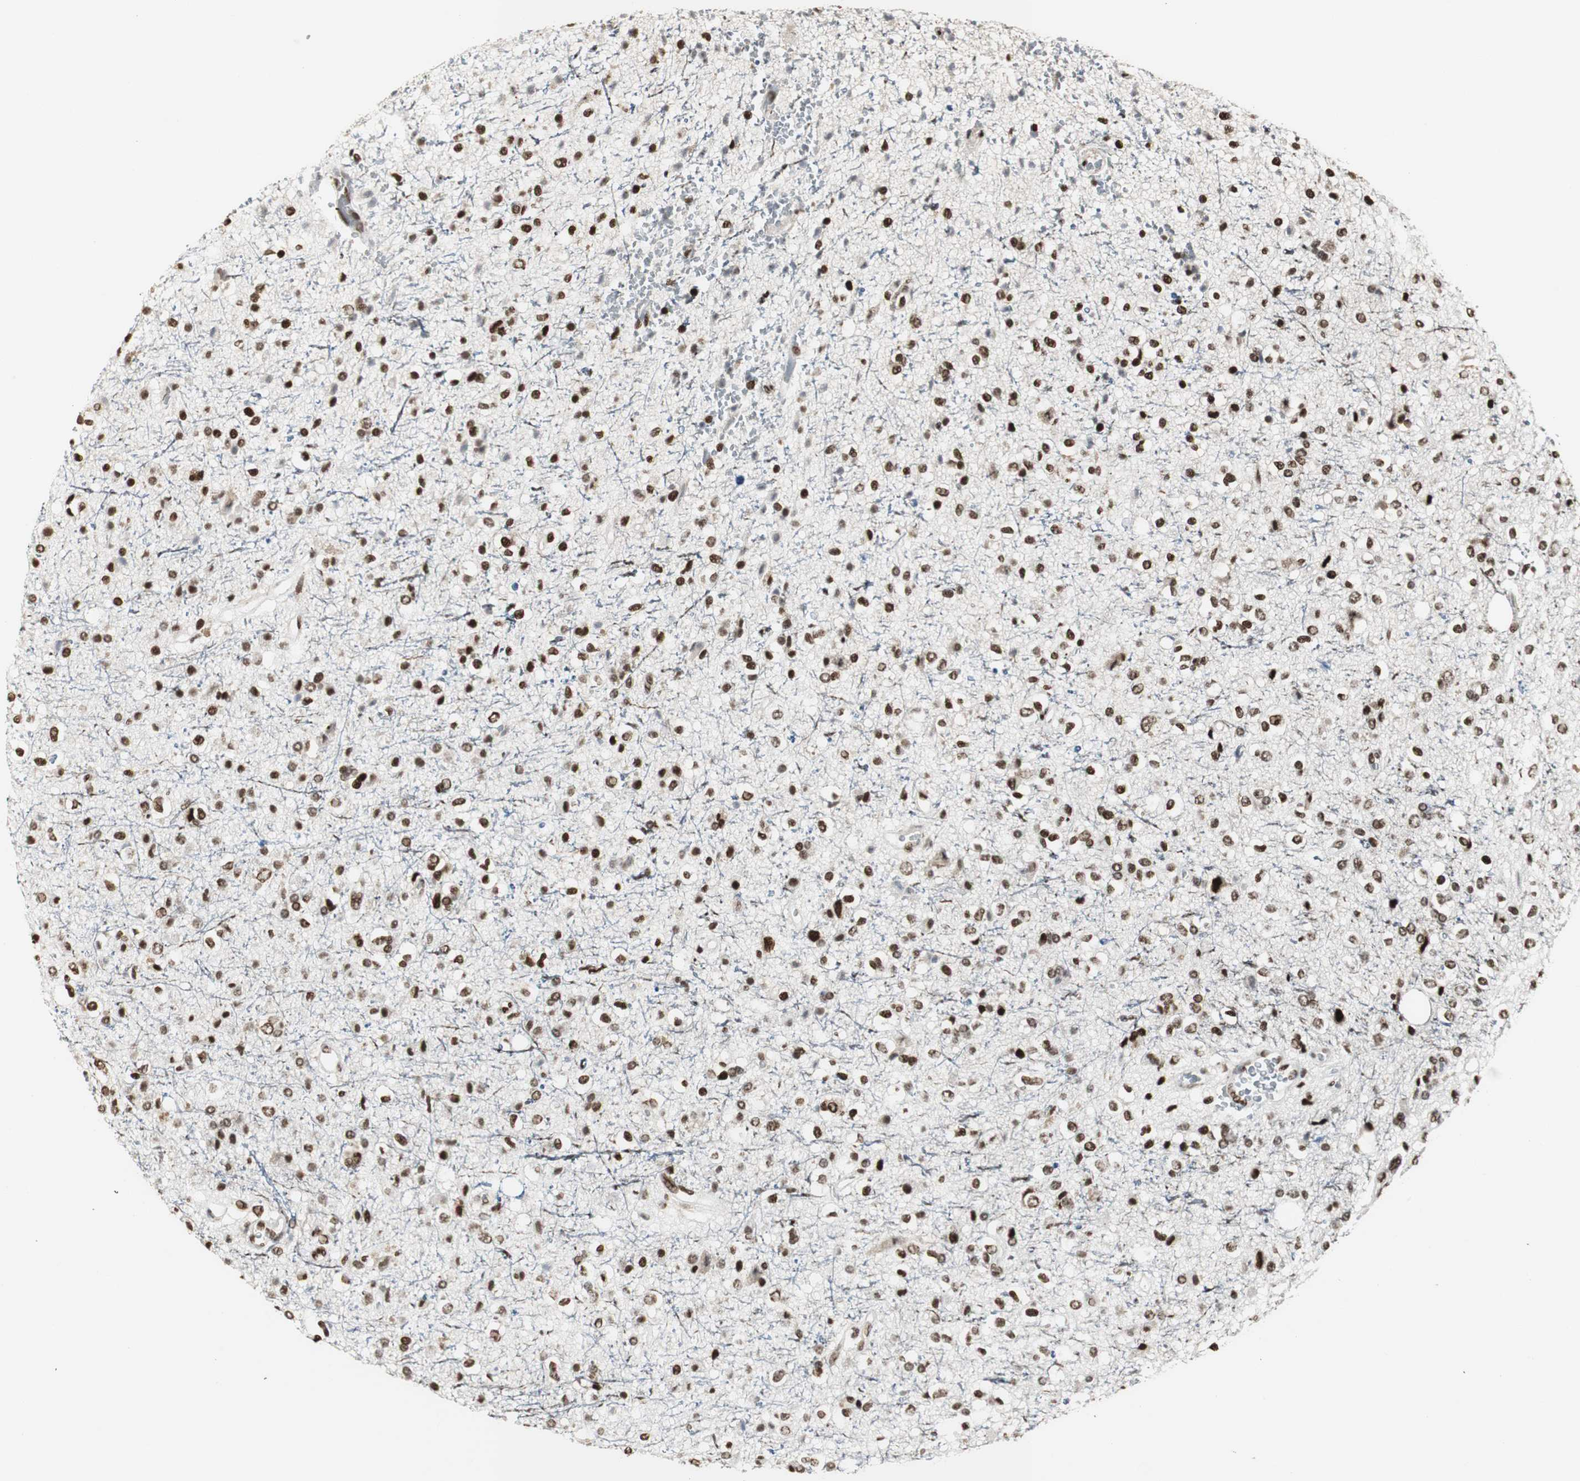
{"staining": {"intensity": "strong", "quantity": ">75%", "location": "nuclear"}, "tissue": "glioma", "cell_type": "Tumor cells", "image_type": "cancer", "snomed": [{"axis": "morphology", "description": "Glioma, malignant, High grade"}, {"axis": "topography", "description": "Brain"}], "caption": "There is high levels of strong nuclear expression in tumor cells of malignant glioma (high-grade), as demonstrated by immunohistochemical staining (brown color).", "gene": "PARN", "patient": {"sex": "male", "age": 47}}